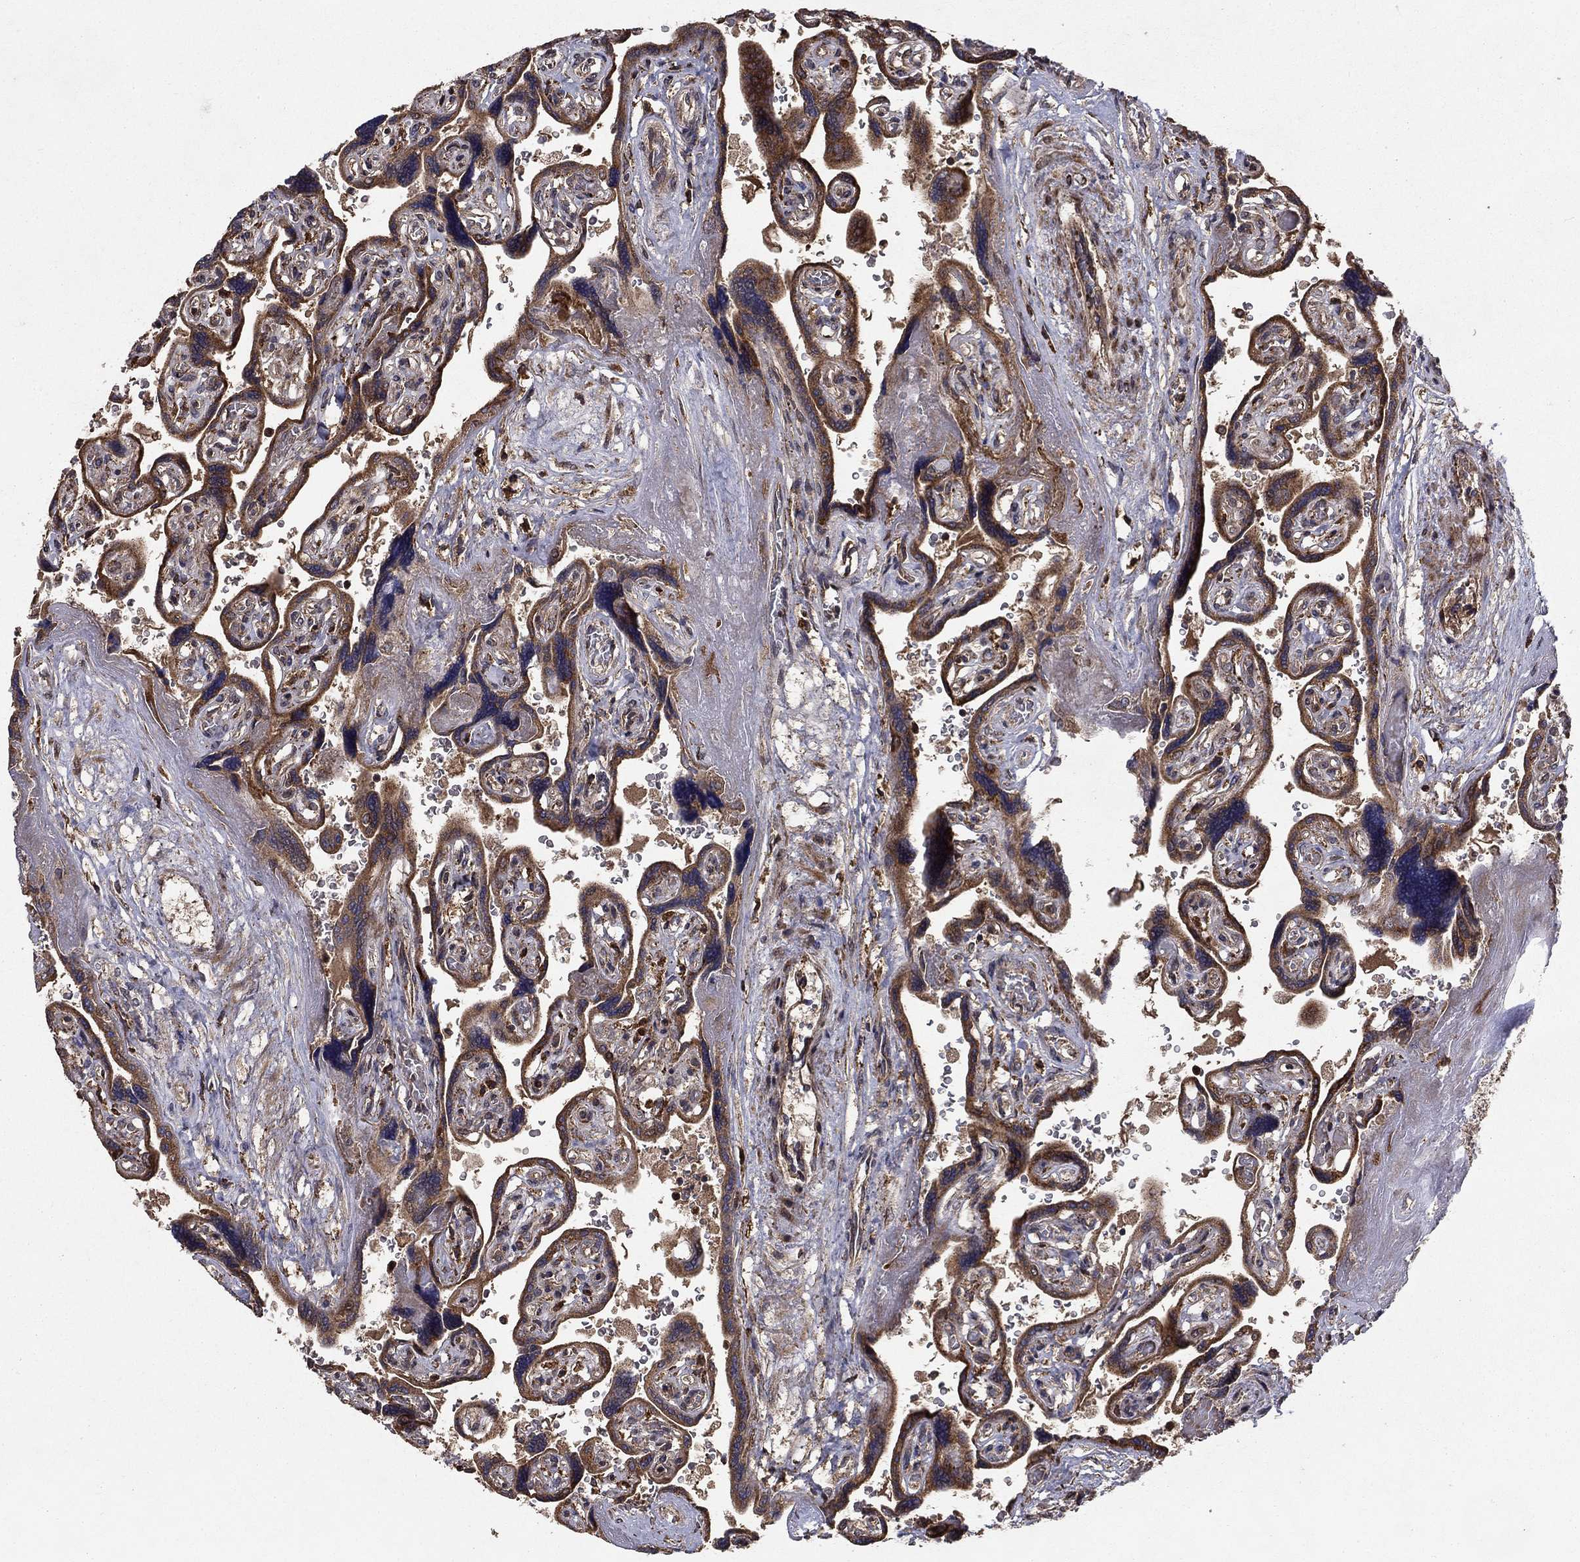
{"staining": {"intensity": "weak", "quantity": ">75%", "location": "cytoplasmic/membranous"}, "tissue": "placenta", "cell_type": "Decidual cells", "image_type": "normal", "snomed": [{"axis": "morphology", "description": "Normal tissue, NOS"}, {"axis": "topography", "description": "Placenta"}], "caption": "Immunohistochemistry (IHC) of unremarkable placenta demonstrates low levels of weak cytoplasmic/membranous staining in about >75% of decidual cells. The staining was performed using DAB (3,3'-diaminobenzidine), with brown indicating positive protein expression. Nuclei are stained blue with hematoxylin.", "gene": "BABAM2", "patient": {"sex": "female", "age": 32}}